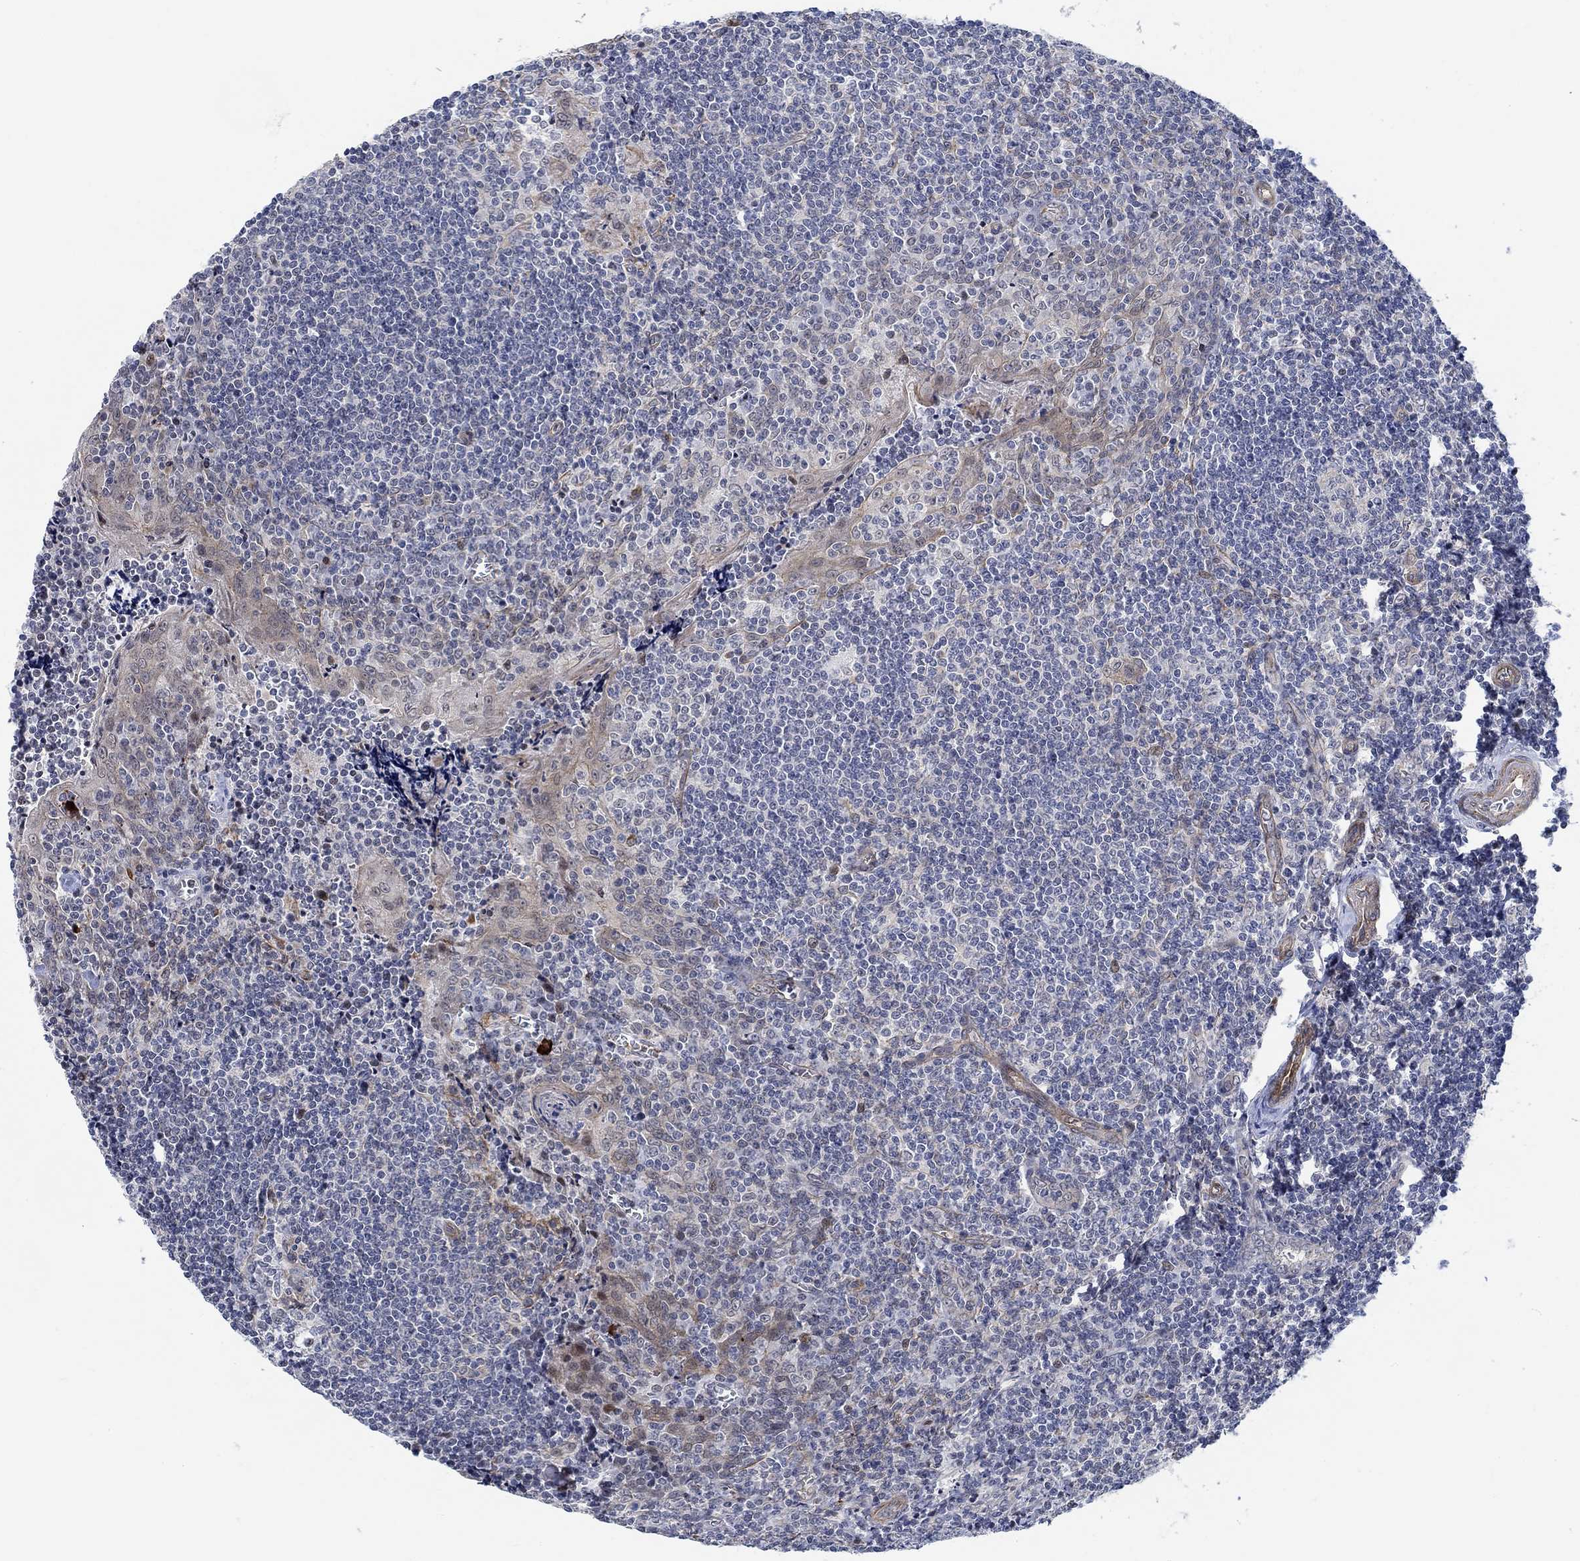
{"staining": {"intensity": "weak", "quantity": "<25%", "location": "nuclear"}, "tissue": "tonsil", "cell_type": "Germinal center cells", "image_type": "normal", "snomed": [{"axis": "morphology", "description": "Normal tissue, NOS"}, {"axis": "morphology", "description": "Inflammation, NOS"}, {"axis": "topography", "description": "Tonsil"}], "caption": "Benign tonsil was stained to show a protein in brown. There is no significant positivity in germinal center cells. (IHC, brightfield microscopy, high magnification).", "gene": "KCNH8", "patient": {"sex": "female", "age": 31}}